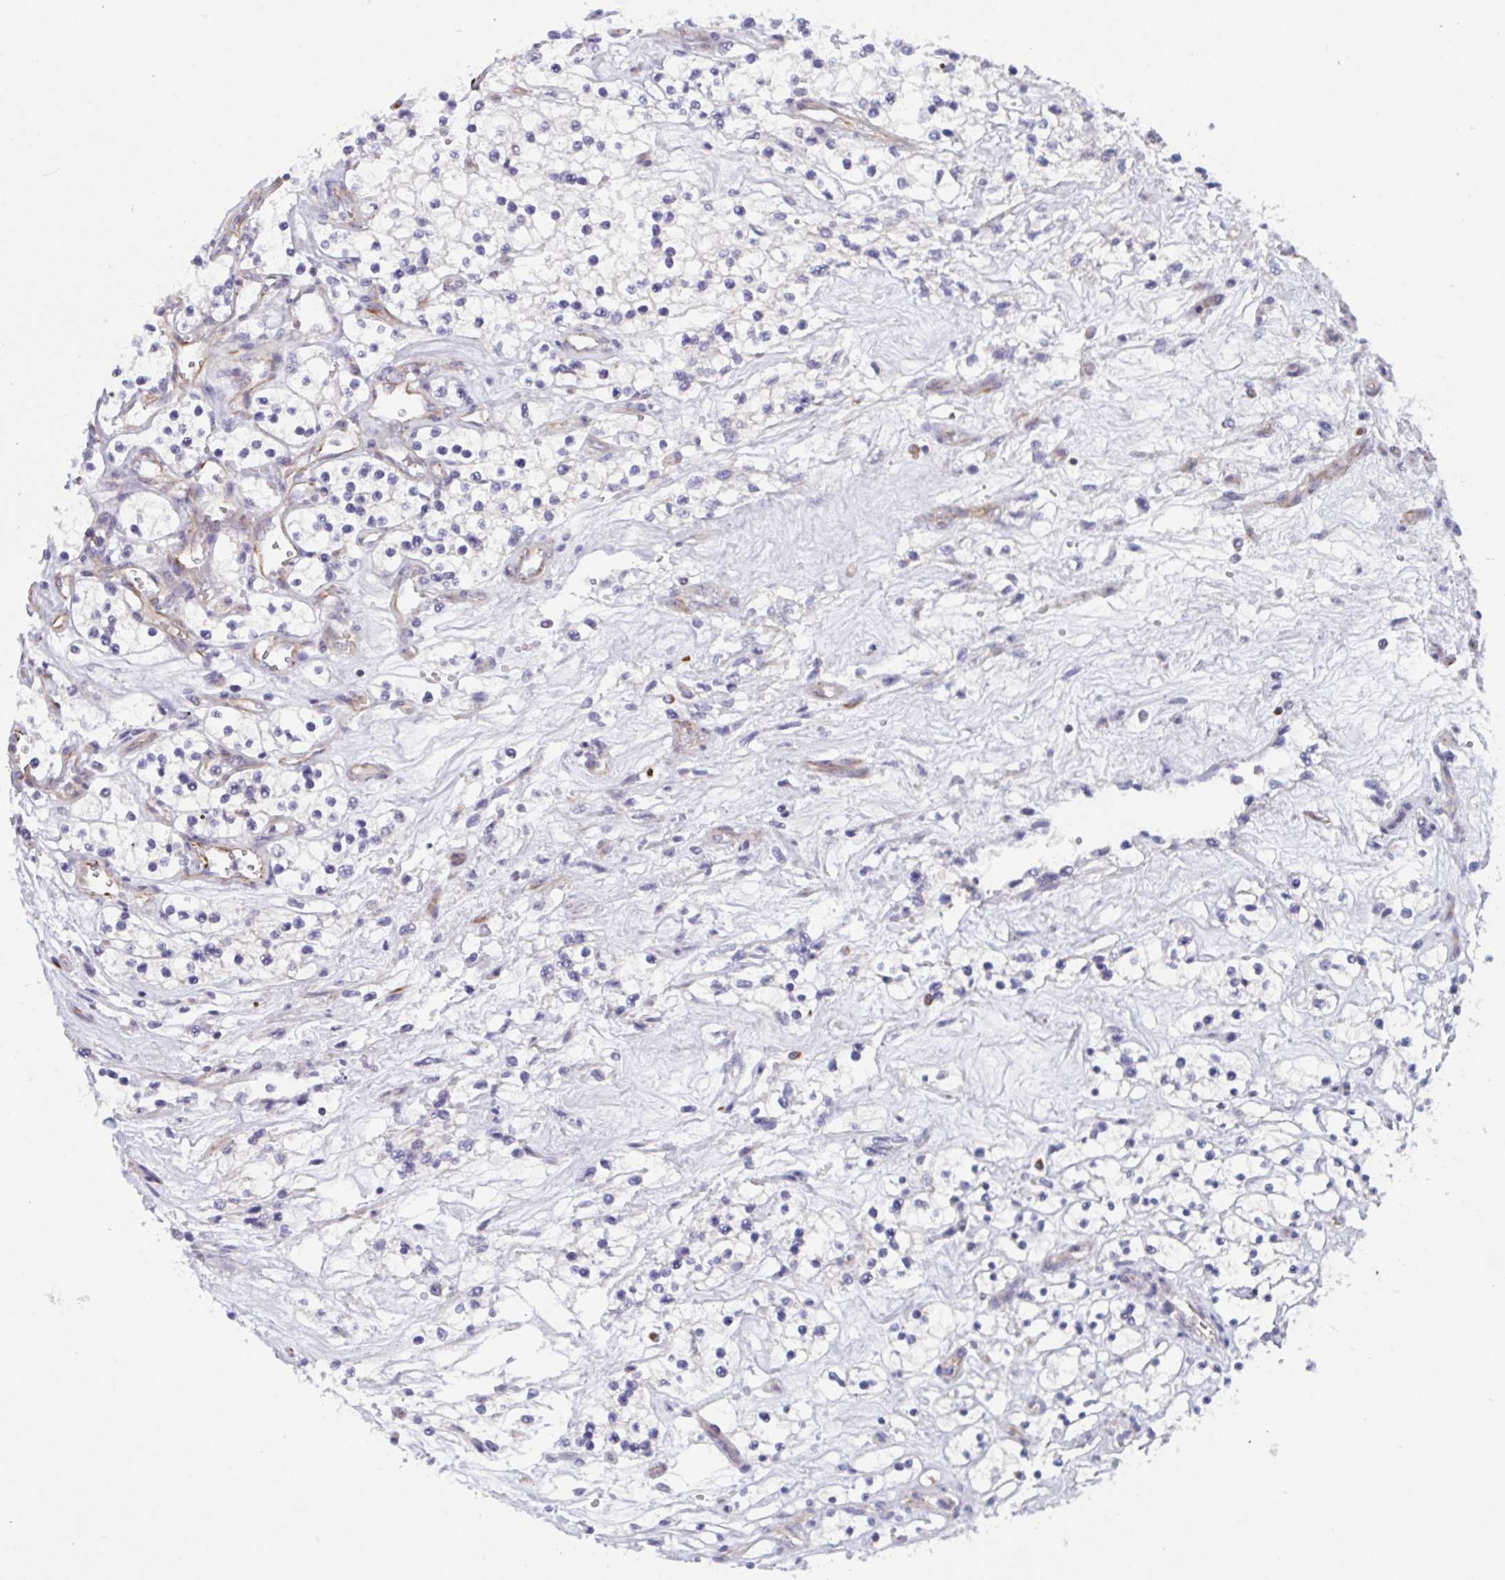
{"staining": {"intensity": "negative", "quantity": "none", "location": "none"}, "tissue": "renal cancer", "cell_type": "Tumor cells", "image_type": "cancer", "snomed": [{"axis": "morphology", "description": "Adenocarcinoma, NOS"}, {"axis": "topography", "description": "Kidney"}], "caption": "The immunohistochemistry histopathology image has no significant staining in tumor cells of renal adenocarcinoma tissue.", "gene": "DCBLD1", "patient": {"sex": "female", "age": 69}}